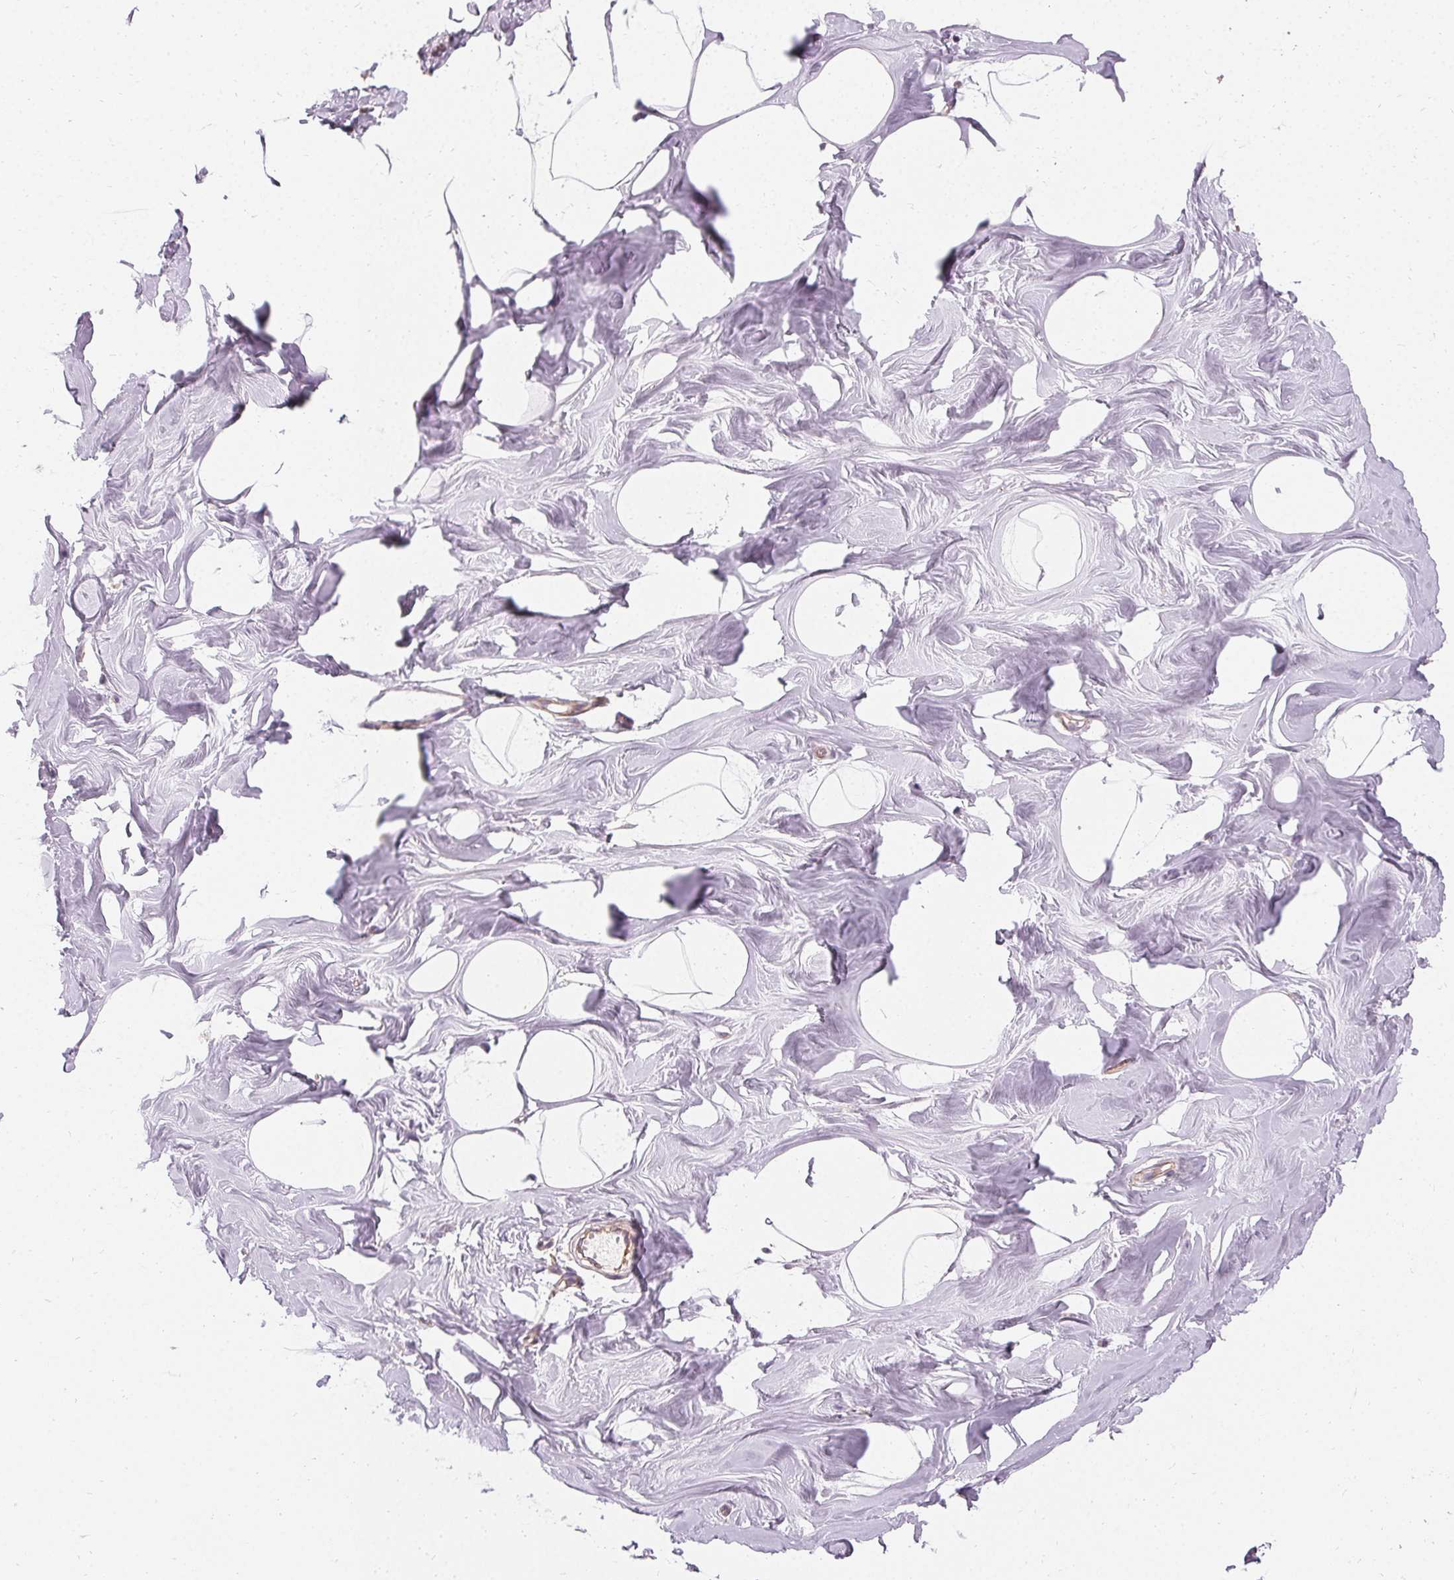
{"staining": {"intensity": "negative", "quantity": "none", "location": "none"}, "tissue": "breast", "cell_type": "Adipocytes", "image_type": "normal", "snomed": [{"axis": "morphology", "description": "Normal tissue, NOS"}, {"axis": "topography", "description": "Breast"}], "caption": "Adipocytes show no significant protein expression in benign breast. (DAB (3,3'-diaminobenzidine) immunohistochemistry (IHC), high magnification).", "gene": "APLP1", "patient": {"sex": "female", "age": 27}}